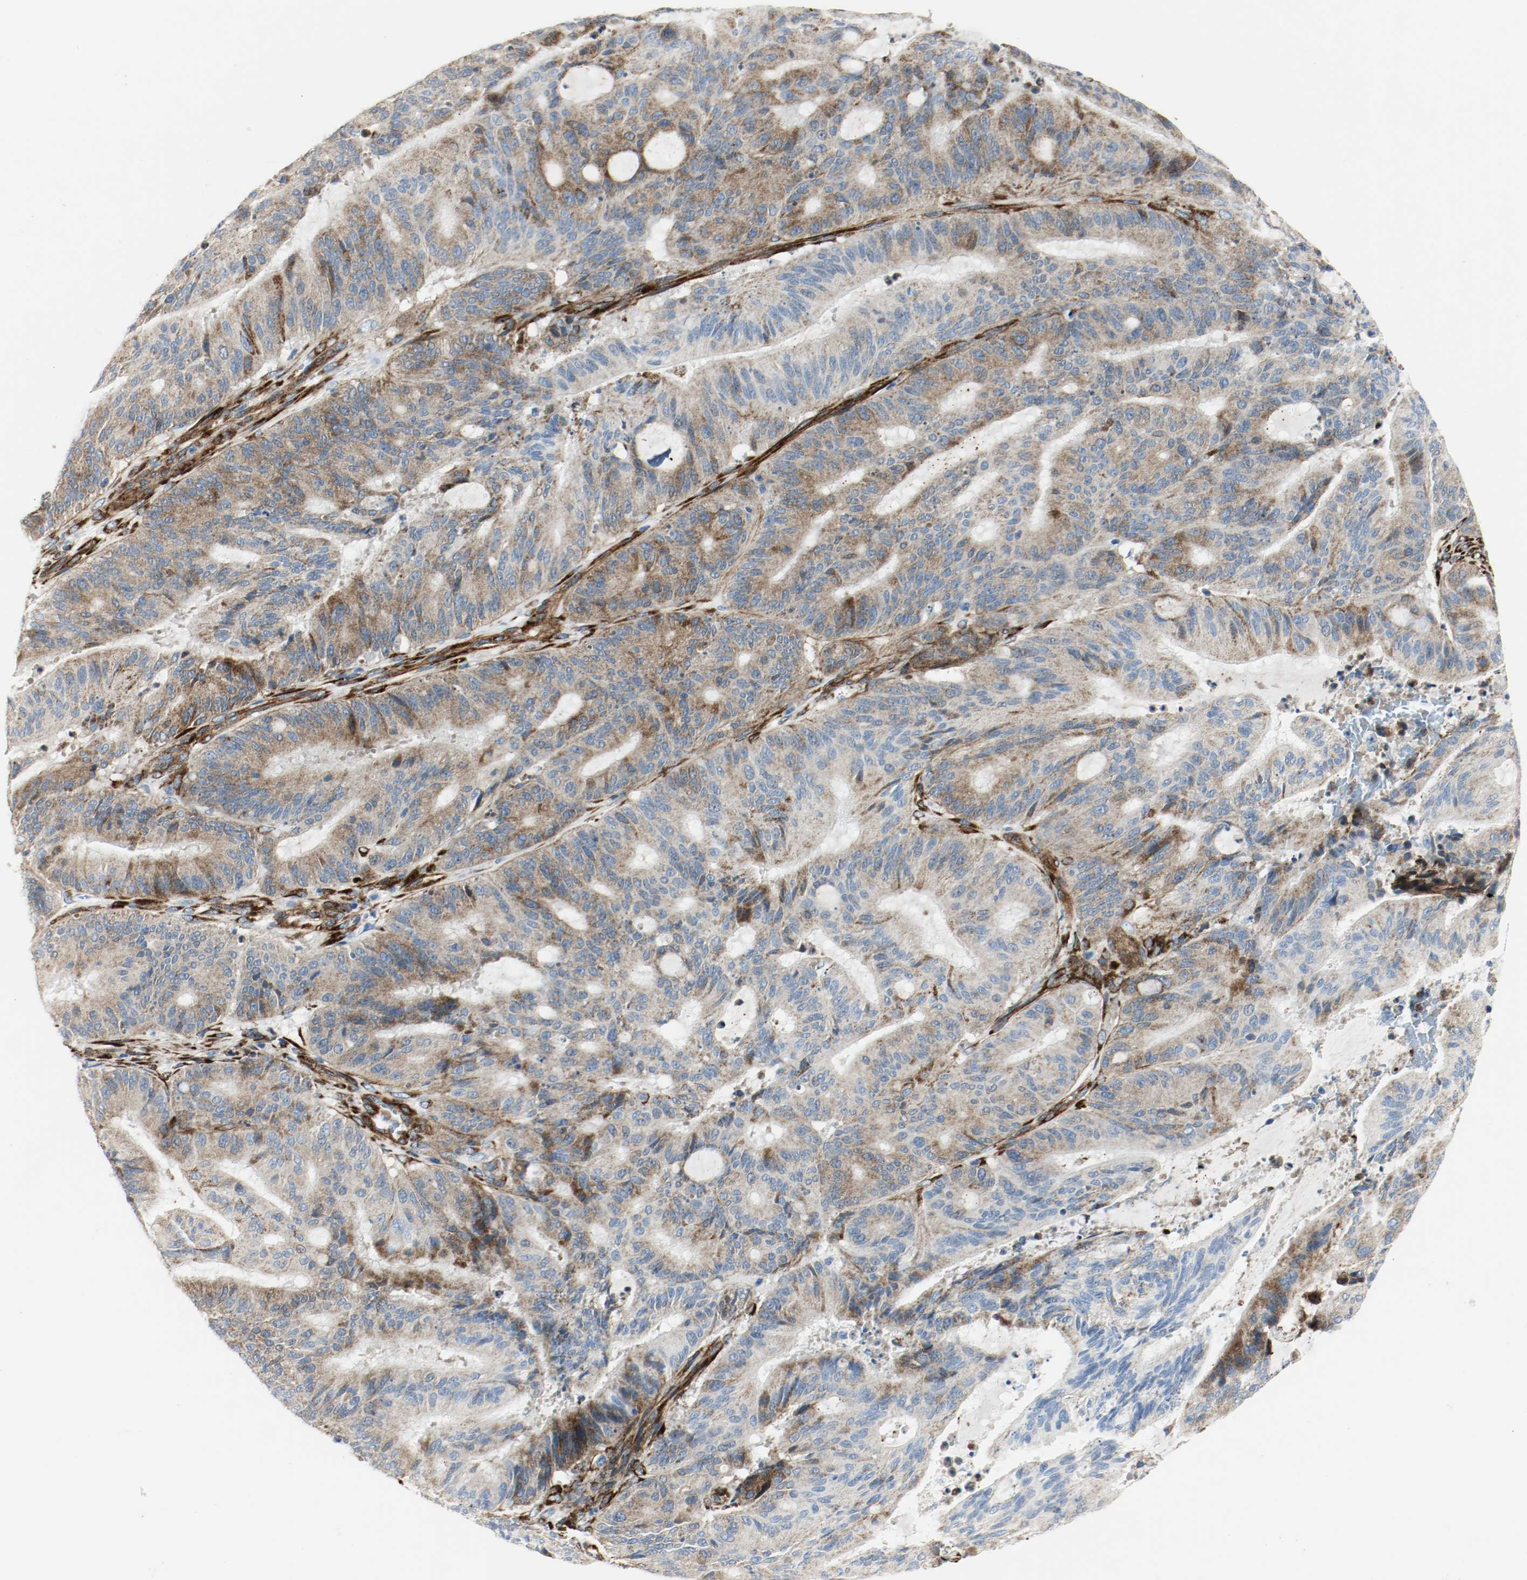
{"staining": {"intensity": "moderate", "quantity": ">75%", "location": "cytoplasmic/membranous"}, "tissue": "liver cancer", "cell_type": "Tumor cells", "image_type": "cancer", "snomed": [{"axis": "morphology", "description": "Cholangiocarcinoma"}, {"axis": "topography", "description": "Liver"}], "caption": "Human cholangiocarcinoma (liver) stained with a protein marker exhibits moderate staining in tumor cells.", "gene": "LAMB1", "patient": {"sex": "female", "age": 73}}